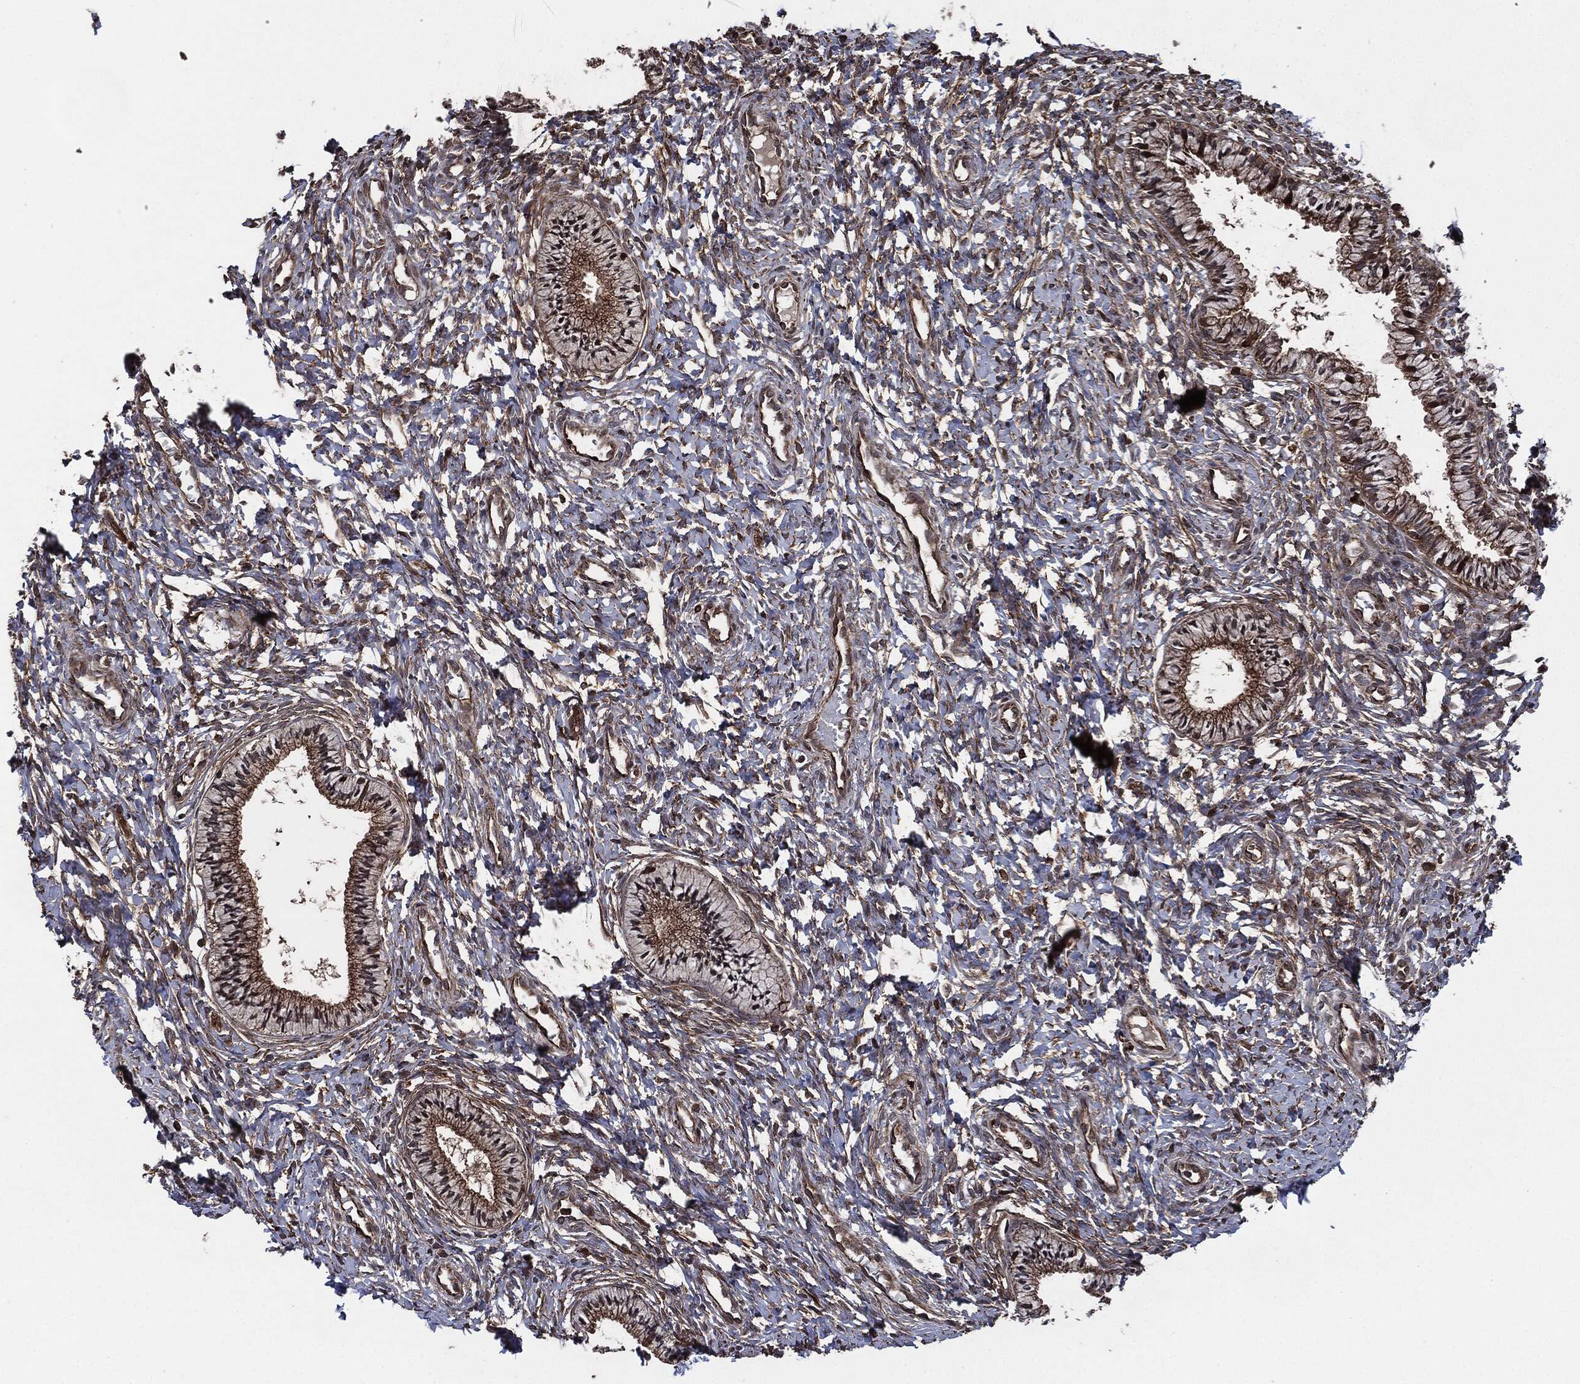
{"staining": {"intensity": "moderate", "quantity": ">75%", "location": "cytoplasmic/membranous"}, "tissue": "cervix", "cell_type": "Glandular cells", "image_type": "normal", "snomed": [{"axis": "morphology", "description": "Normal tissue, NOS"}, {"axis": "topography", "description": "Cervix"}], "caption": "Immunohistochemistry photomicrograph of normal cervix stained for a protein (brown), which demonstrates medium levels of moderate cytoplasmic/membranous positivity in approximately >75% of glandular cells.", "gene": "RAP1GDS1", "patient": {"sex": "female", "age": 39}}